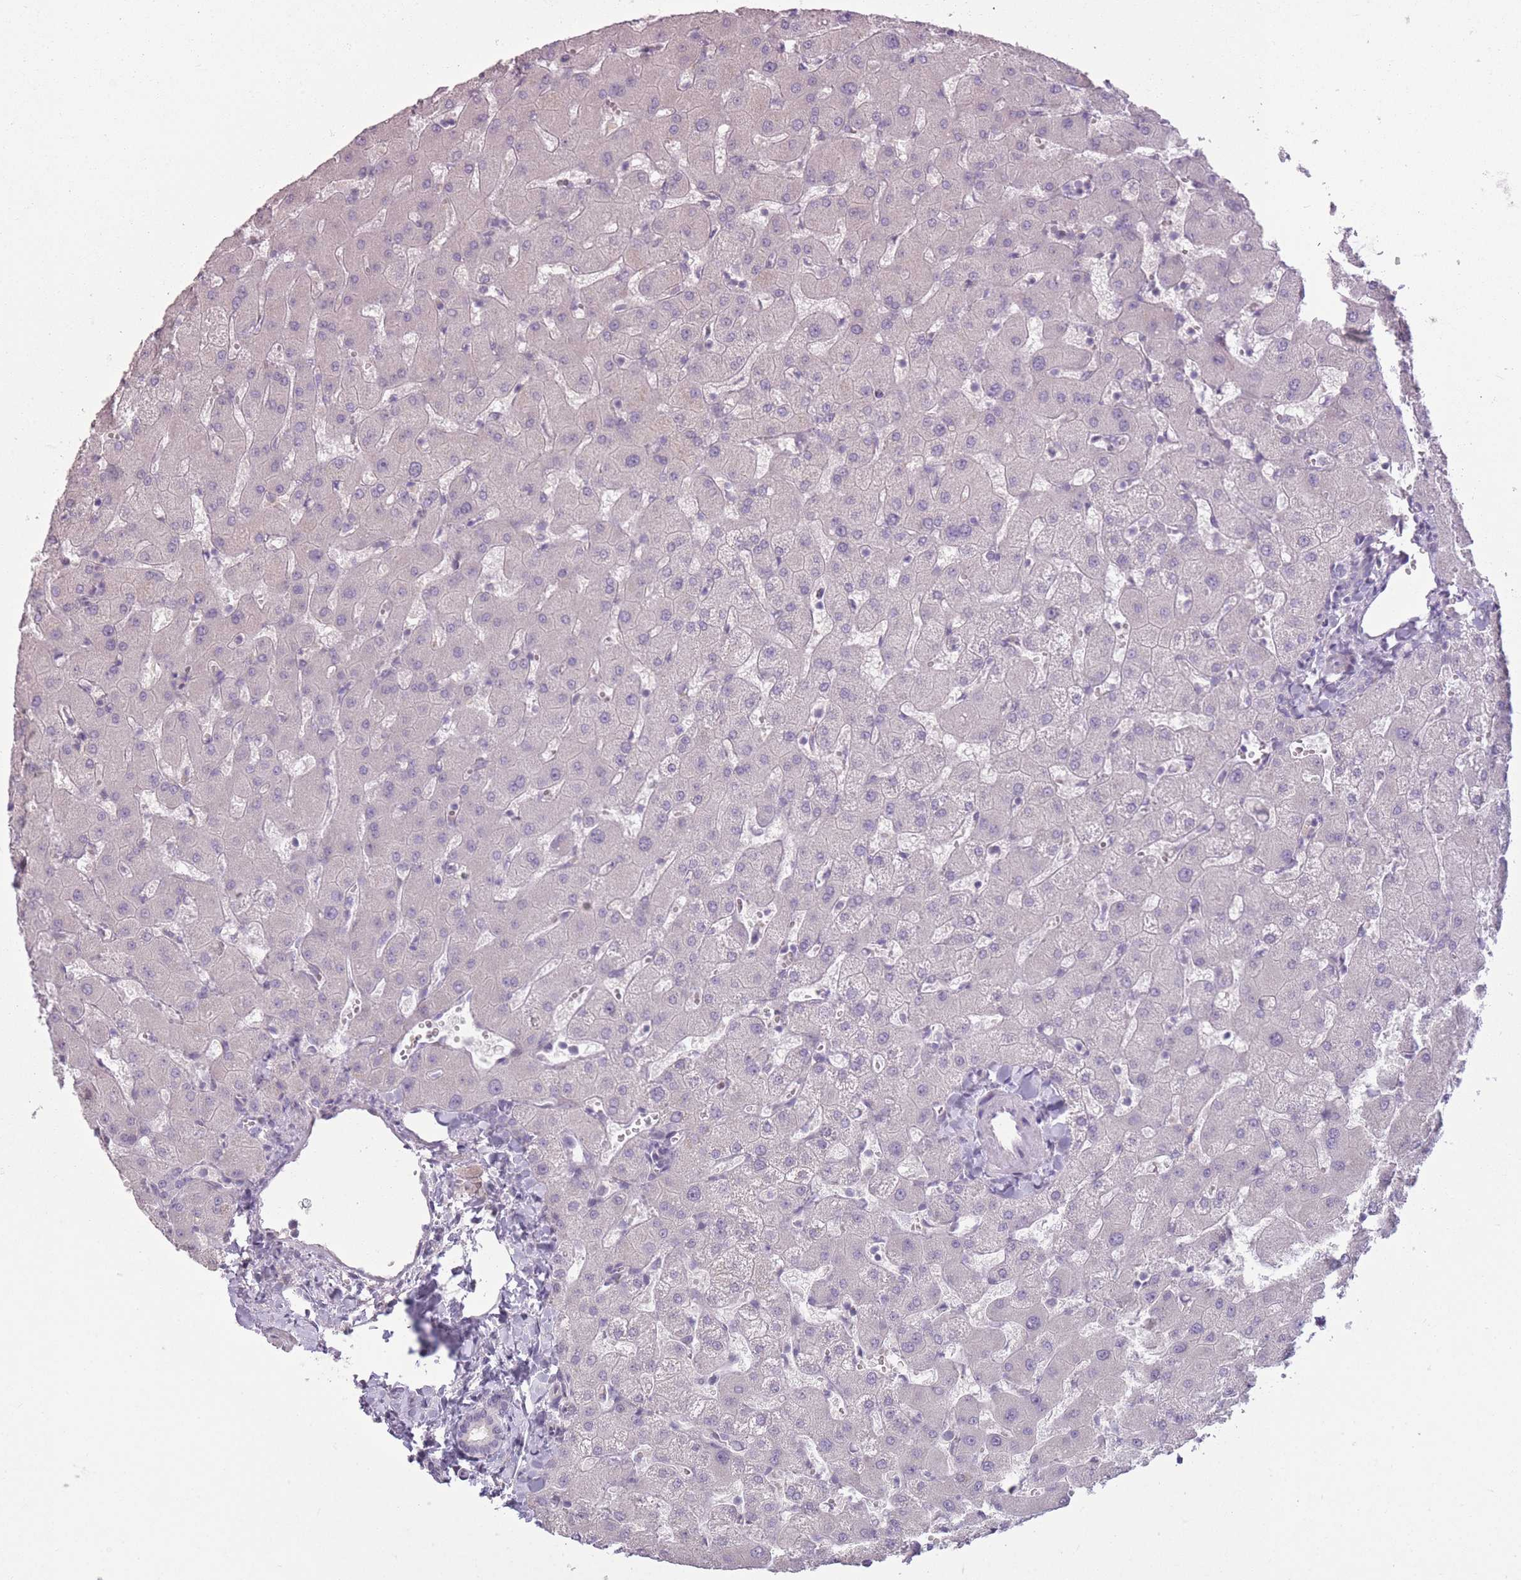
{"staining": {"intensity": "negative", "quantity": "none", "location": "none"}, "tissue": "liver", "cell_type": "Cholangiocytes", "image_type": "normal", "snomed": [{"axis": "morphology", "description": "Normal tissue, NOS"}, {"axis": "topography", "description": "Liver"}], "caption": "Immunohistochemistry of benign human liver displays no expression in cholangiocytes.", "gene": "ZBTB24", "patient": {"sex": "female", "age": 63}}